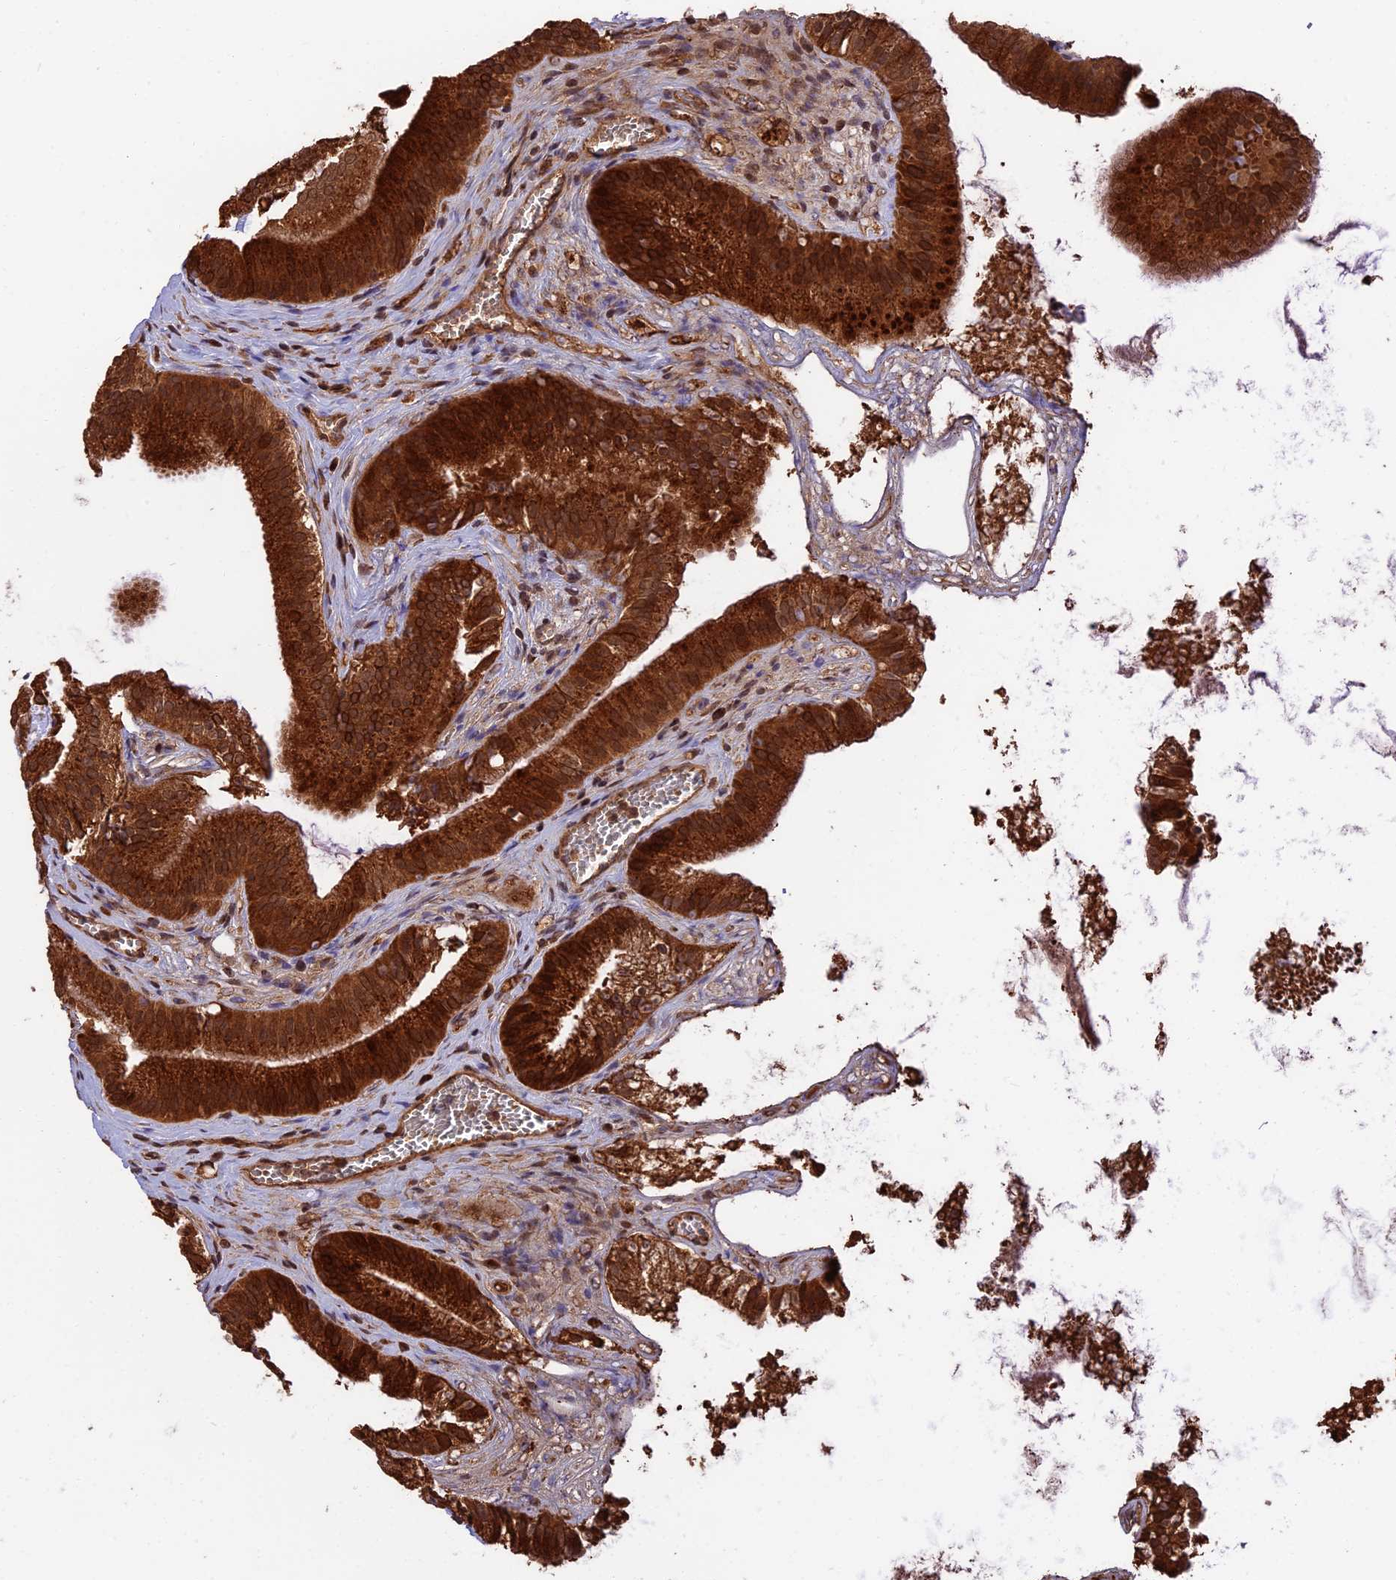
{"staining": {"intensity": "strong", "quantity": ">75%", "location": "cytoplasmic/membranous,nuclear"}, "tissue": "gallbladder", "cell_type": "Glandular cells", "image_type": "normal", "snomed": [{"axis": "morphology", "description": "Normal tissue, NOS"}, {"axis": "topography", "description": "Gallbladder"}], "caption": "Immunohistochemistry (IHC) of normal gallbladder exhibits high levels of strong cytoplasmic/membranous,nuclear positivity in about >75% of glandular cells. (Stains: DAB in brown, nuclei in blue, Microscopy: brightfield microscopy at high magnification).", "gene": "ESCO1", "patient": {"sex": "female", "age": 54}}